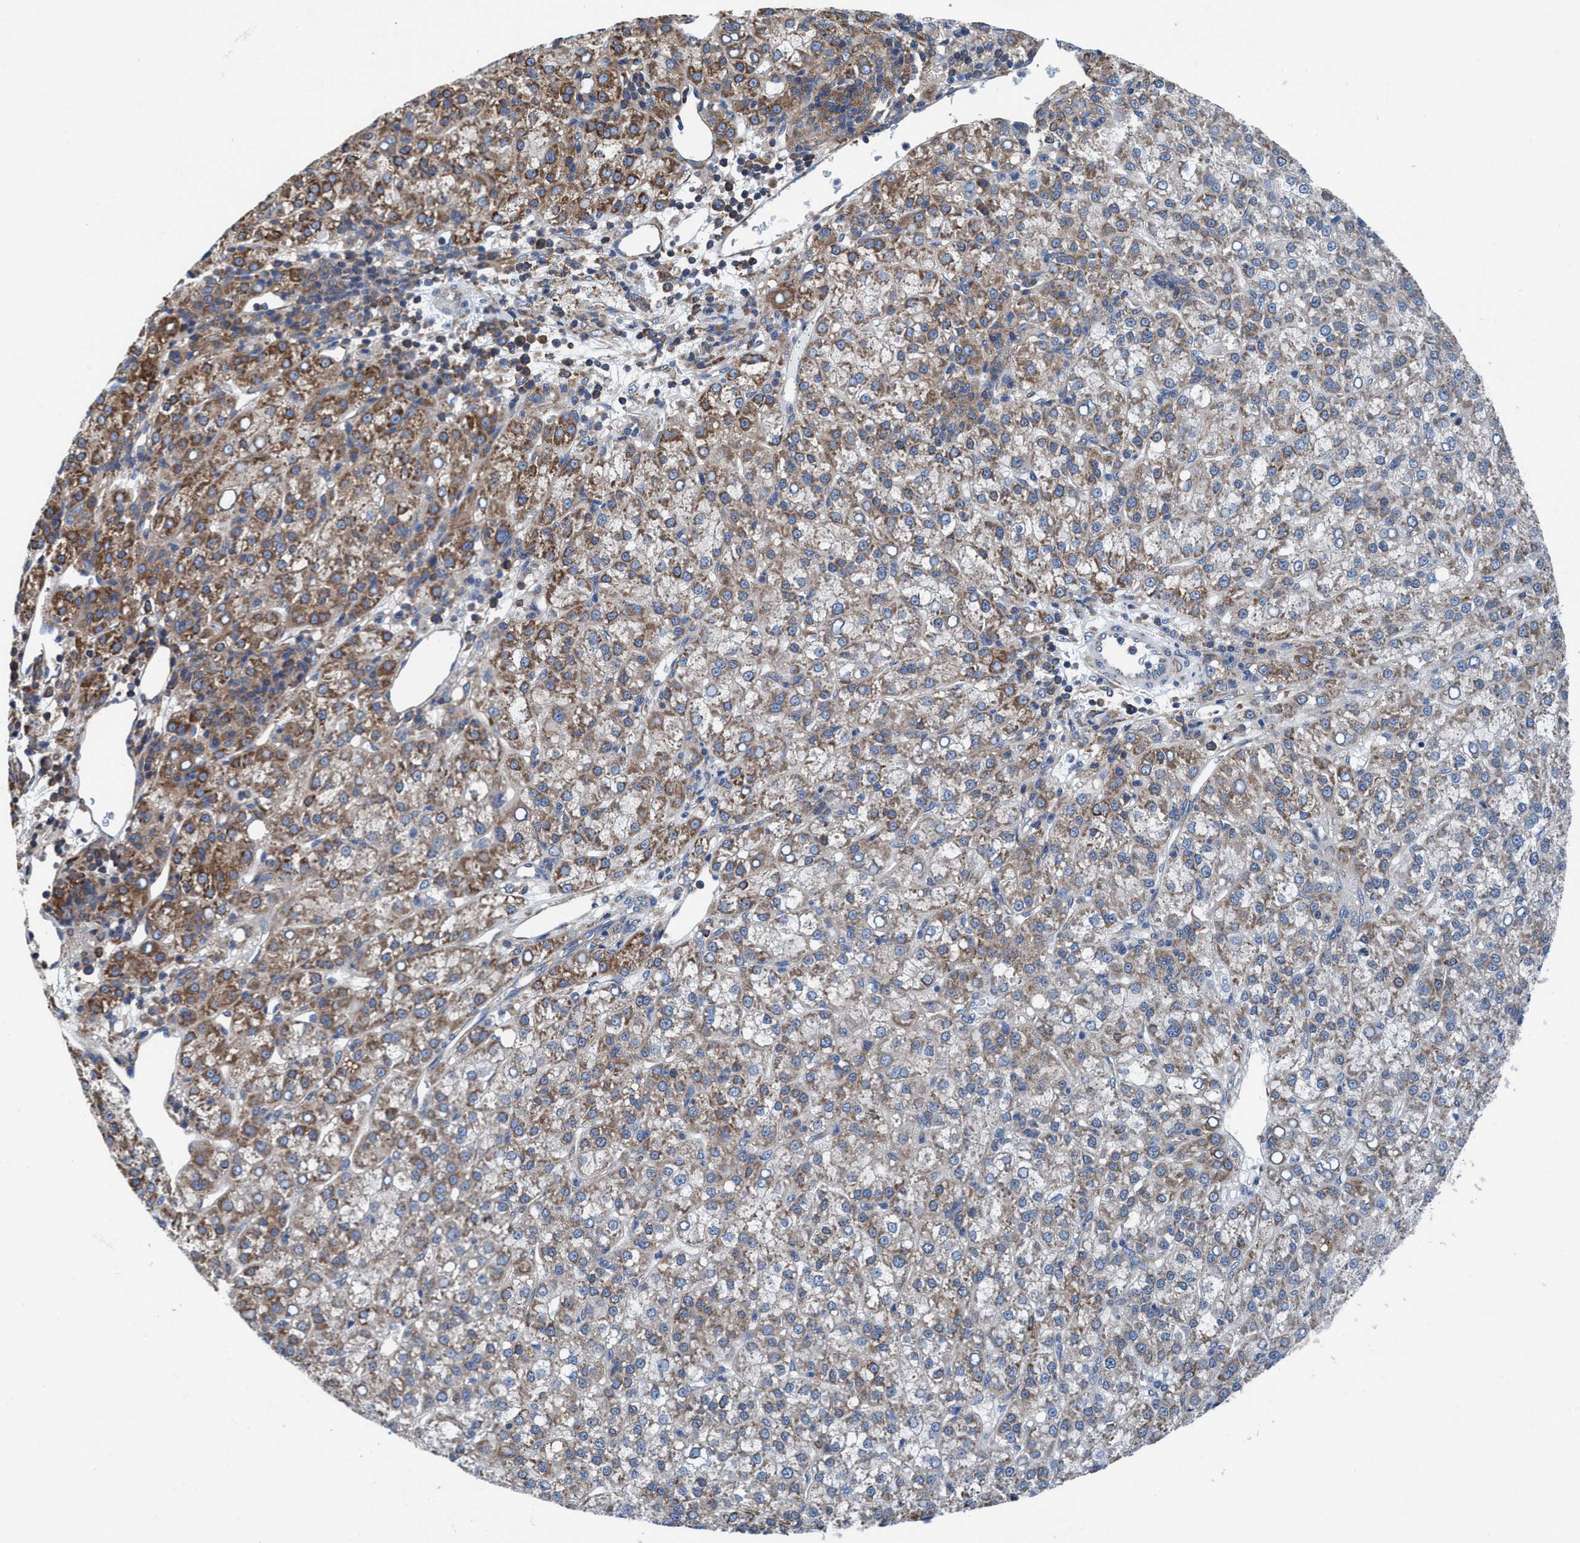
{"staining": {"intensity": "moderate", "quantity": "25%-75%", "location": "cytoplasmic/membranous"}, "tissue": "liver cancer", "cell_type": "Tumor cells", "image_type": "cancer", "snomed": [{"axis": "morphology", "description": "Carcinoma, Hepatocellular, NOS"}, {"axis": "topography", "description": "Liver"}], "caption": "Liver cancer (hepatocellular carcinoma) tissue shows moderate cytoplasmic/membranous expression in approximately 25%-75% of tumor cells The staining is performed using DAB (3,3'-diaminobenzidine) brown chromogen to label protein expression. The nuclei are counter-stained blue using hematoxylin.", "gene": "NMT1", "patient": {"sex": "female", "age": 58}}